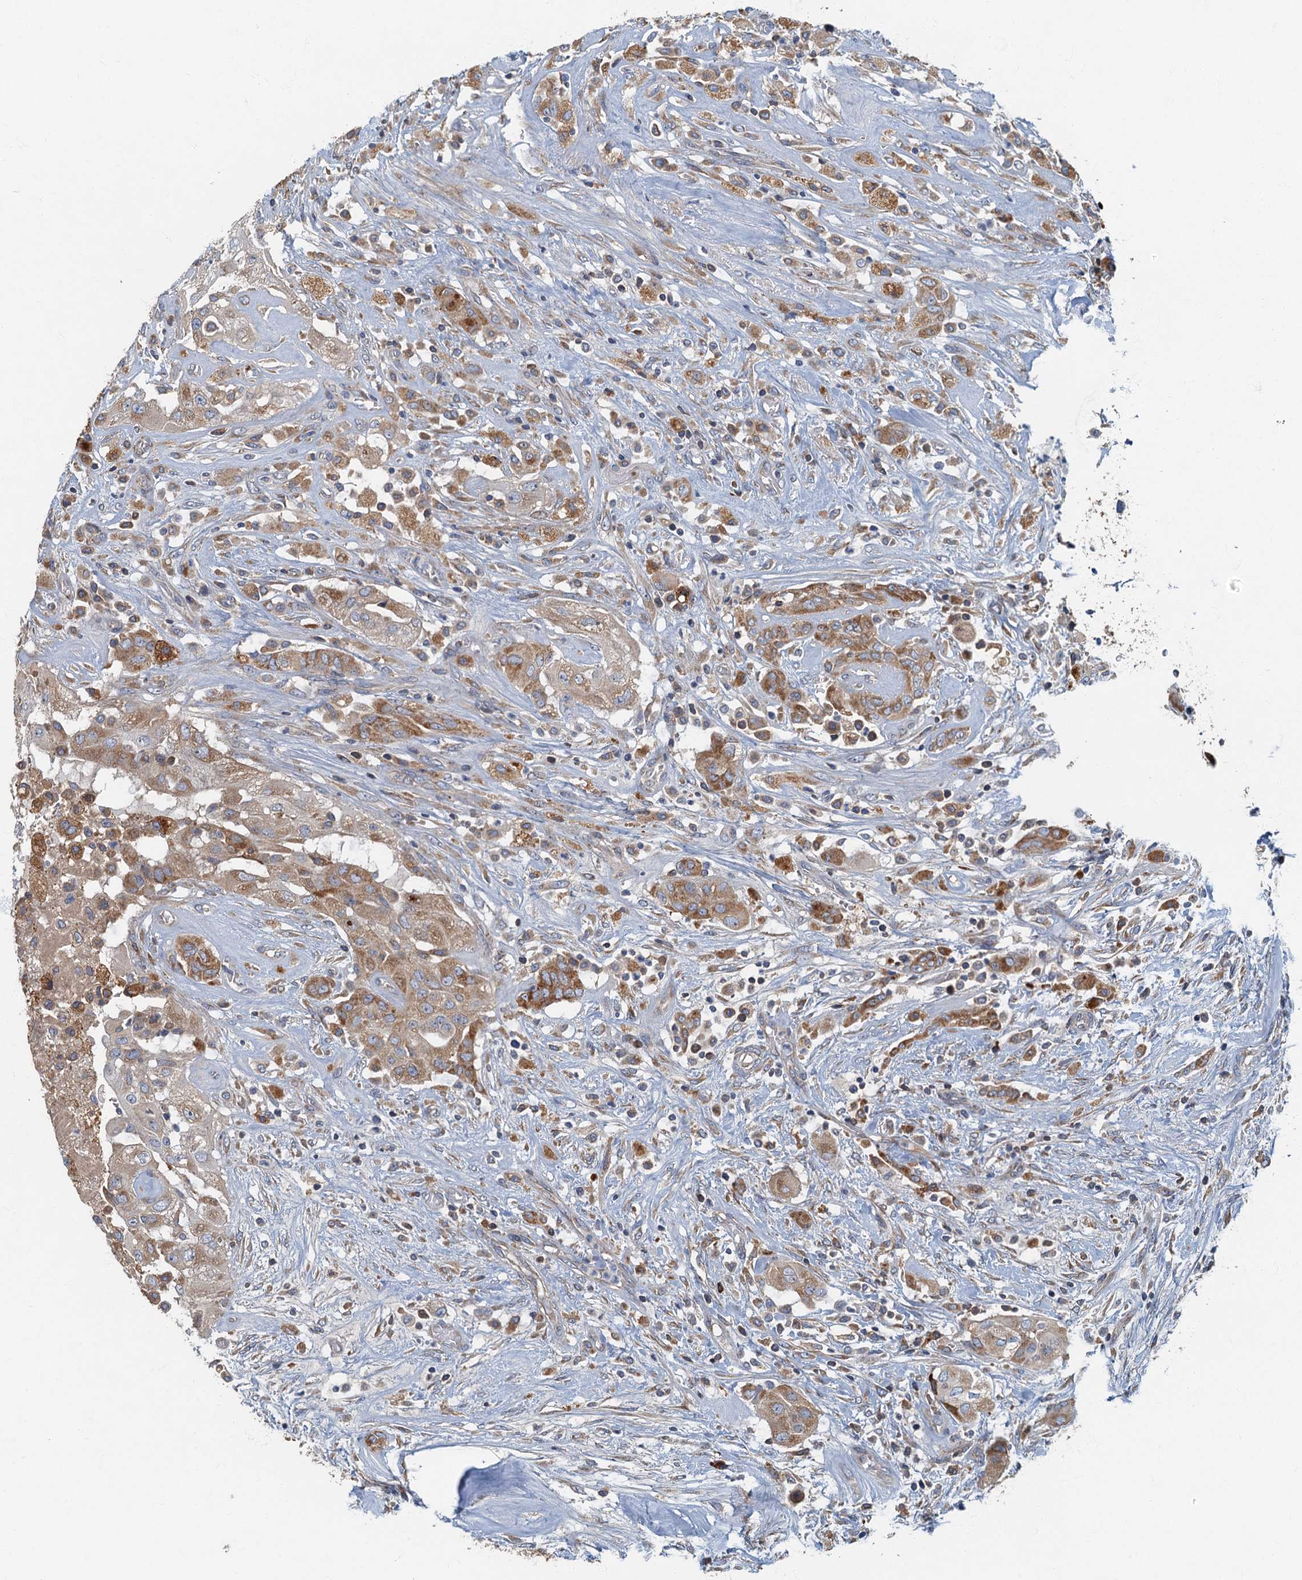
{"staining": {"intensity": "moderate", "quantity": ">75%", "location": "cytoplasmic/membranous"}, "tissue": "thyroid cancer", "cell_type": "Tumor cells", "image_type": "cancer", "snomed": [{"axis": "morphology", "description": "Papillary adenocarcinoma, NOS"}, {"axis": "topography", "description": "Thyroid gland"}], "caption": "Immunohistochemistry (DAB) staining of human thyroid papillary adenocarcinoma shows moderate cytoplasmic/membranous protein staining in about >75% of tumor cells.", "gene": "SPDYC", "patient": {"sex": "female", "age": 59}}